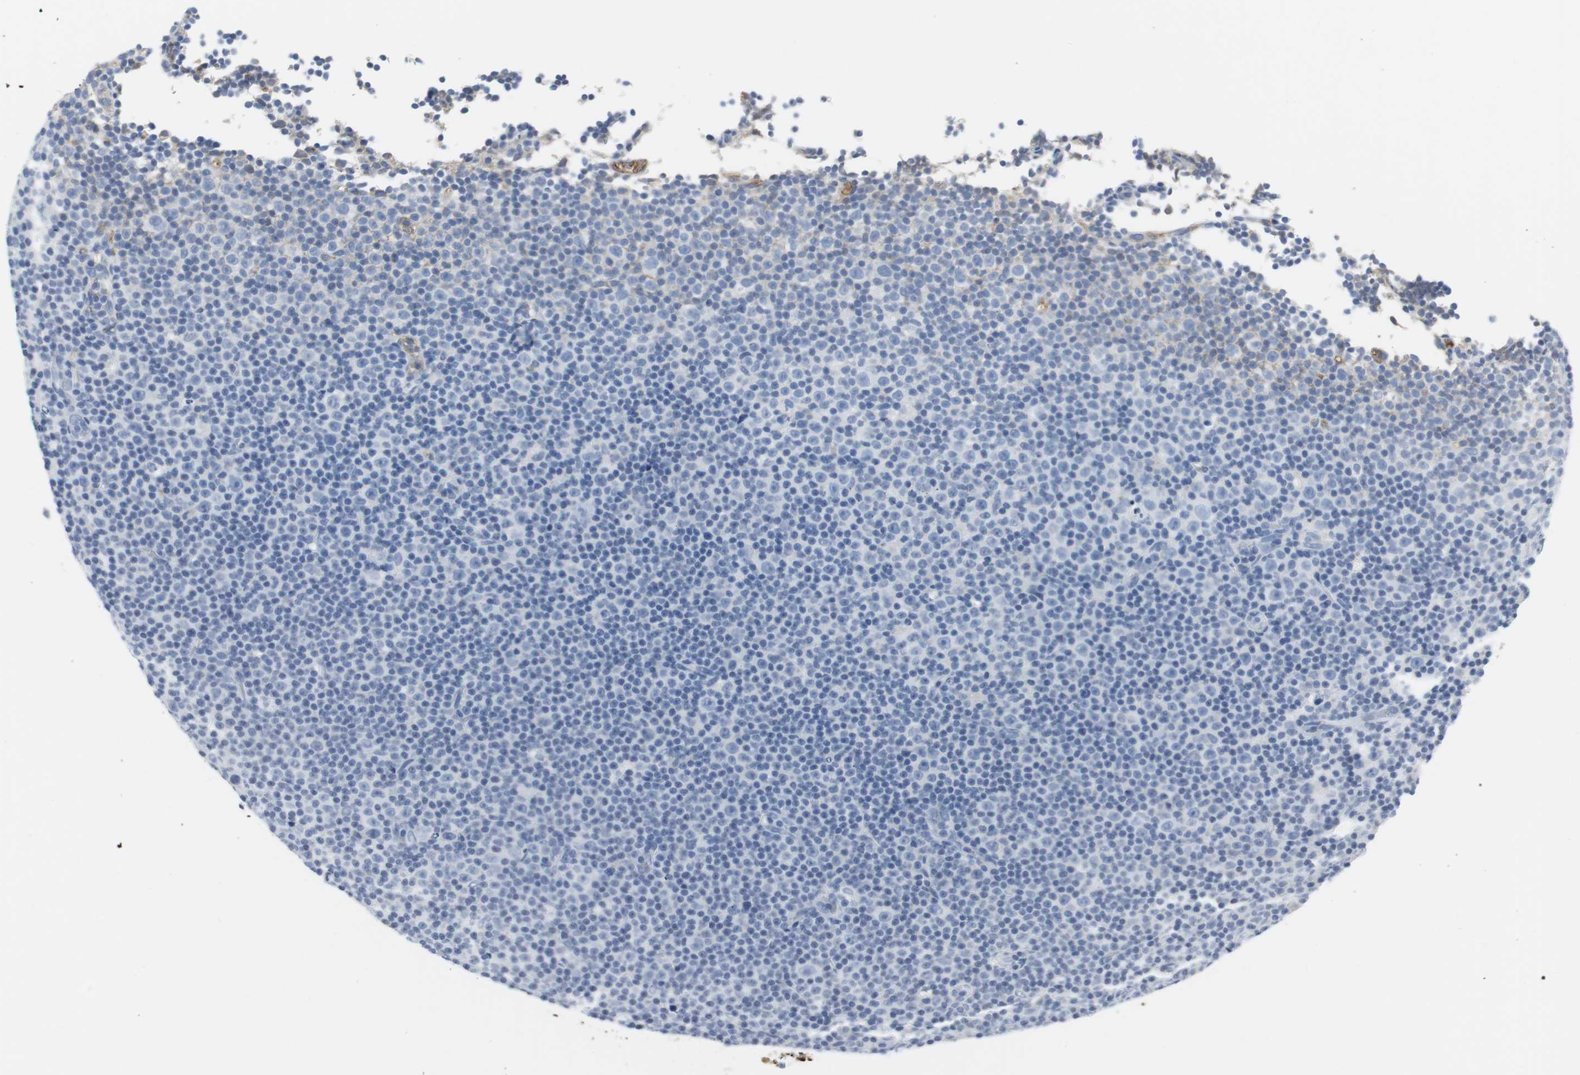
{"staining": {"intensity": "negative", "quantity": "none", "location": "none"}, "tissue": "lymphoma", "cell_type": "Tumor cells", "image_type": "cancer", "snomed": [{"axis": "morphology", "description": "Malignant lymphoma, non-Hodgkin's type, Low grade"}, {"axis": "topography", "description": "Lymph node"}], "caption": "This is a micrograph of immunohistochemistry staining of lymphoma, which shows no positivity in tumor cells. The staining was performed using DAB to visualize the protein expression in brown, while the nuclei were stained in blue with hematoxylin (Magnification: 20x).", "gene": "IGHA1", "patient": {"sex": "female", "age": 67}}